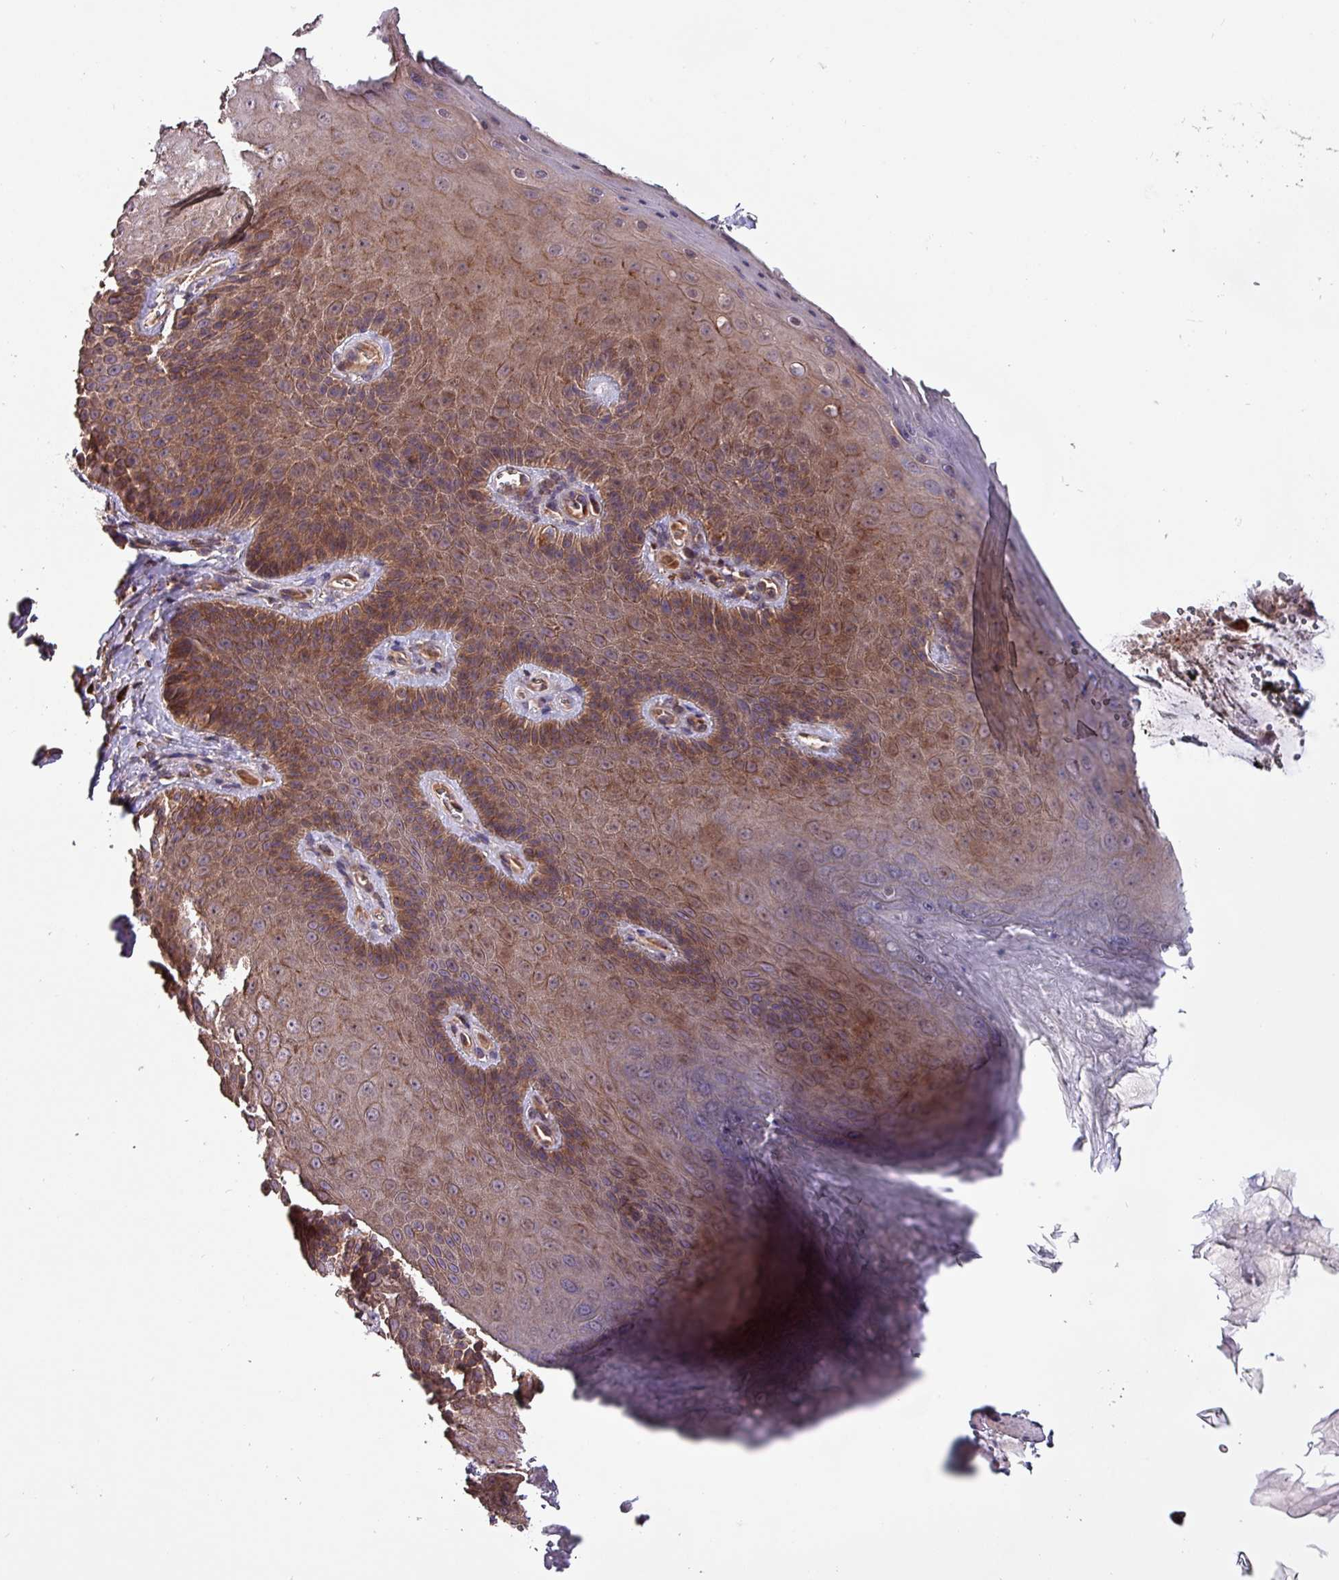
{"staining": {"intensity": "moderate", "quantity": ">75%", "location": "cytoplasmic/membranous"}, "tissue": "skin", "cell_type": "Epidermal cells", "image_type": "normal", "snomed": [{"axis": "morphology", "description": "Normal tissue, NOS"}, {"axis": "topography", "description": "Anal"}, {"axis": "topography", "description": "Peripheral nerve tissue"}], "caption": "The micrograph shows immunohistochemical staining of benign skin. There is moderate cytoplasmic/membranous expression is identified in approximately >75% of epidermal cells.", "gene": "PAFAH1B2", "patient": {"sex": "male", "age": 53}}